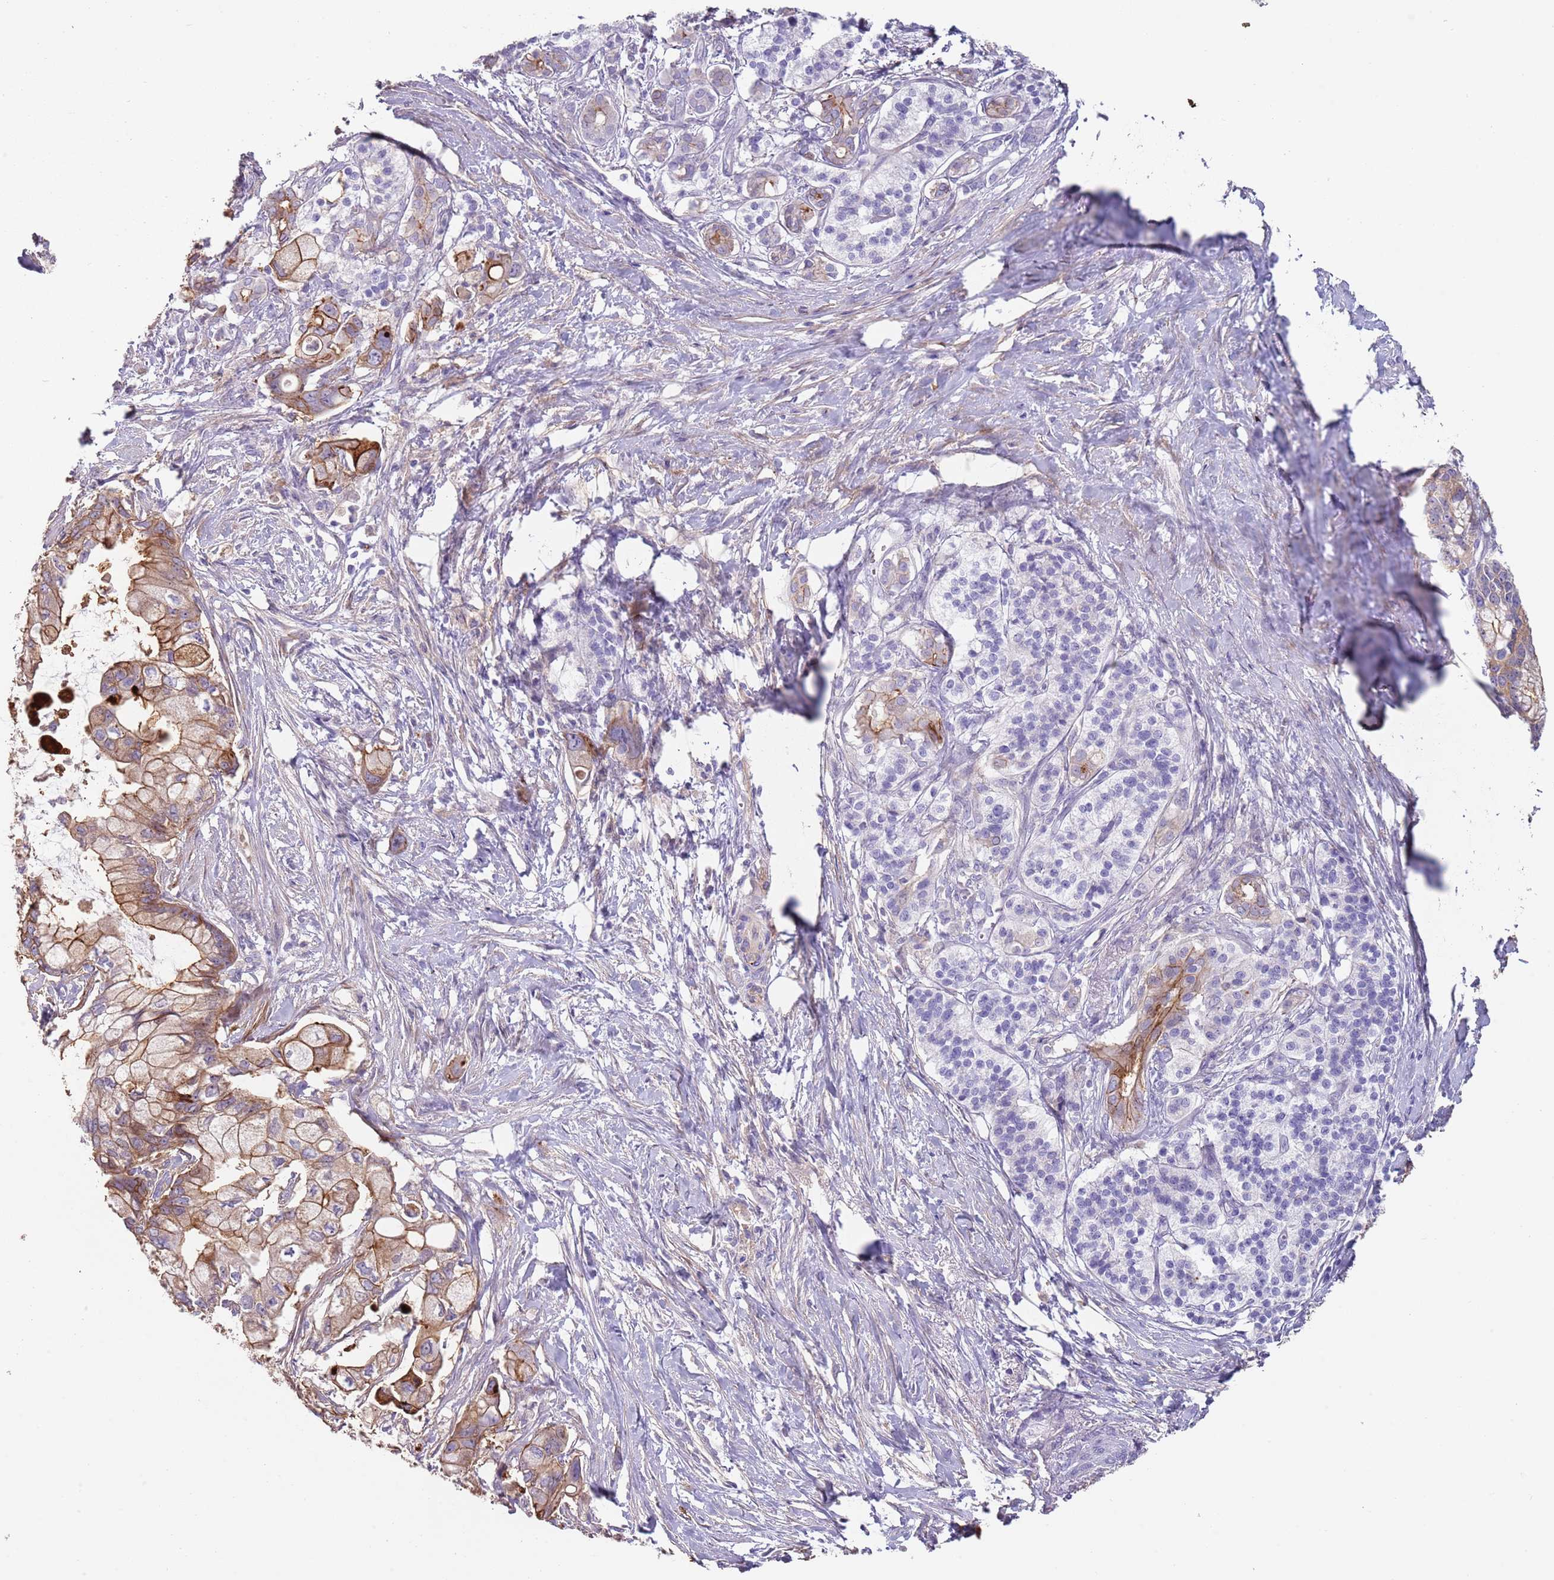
{"staining": {"intensity": "moderate", "quantity": "25%-75%", "location": "cytoplasmic/membranous"}, "tissue": "pancreatic cancer", "cell_type": "Tumor cells", "image_type": "cancer", "snomed": [{"axis": "morphology", "description": "Adenocarcinoma, NOS"}, {"axis": "topography", "description": "Pancreas"}], "caption": "Immunohistochemistry photomicrograph of pancreatic cancer stained for a protein (brown), which exhibits medium levels of moderate cytoplasmic/membranous expression in approximately 25%-75% of tumor cells.", "gene": "NBPF3", "patient": {"sex": "male", "age": 68}}